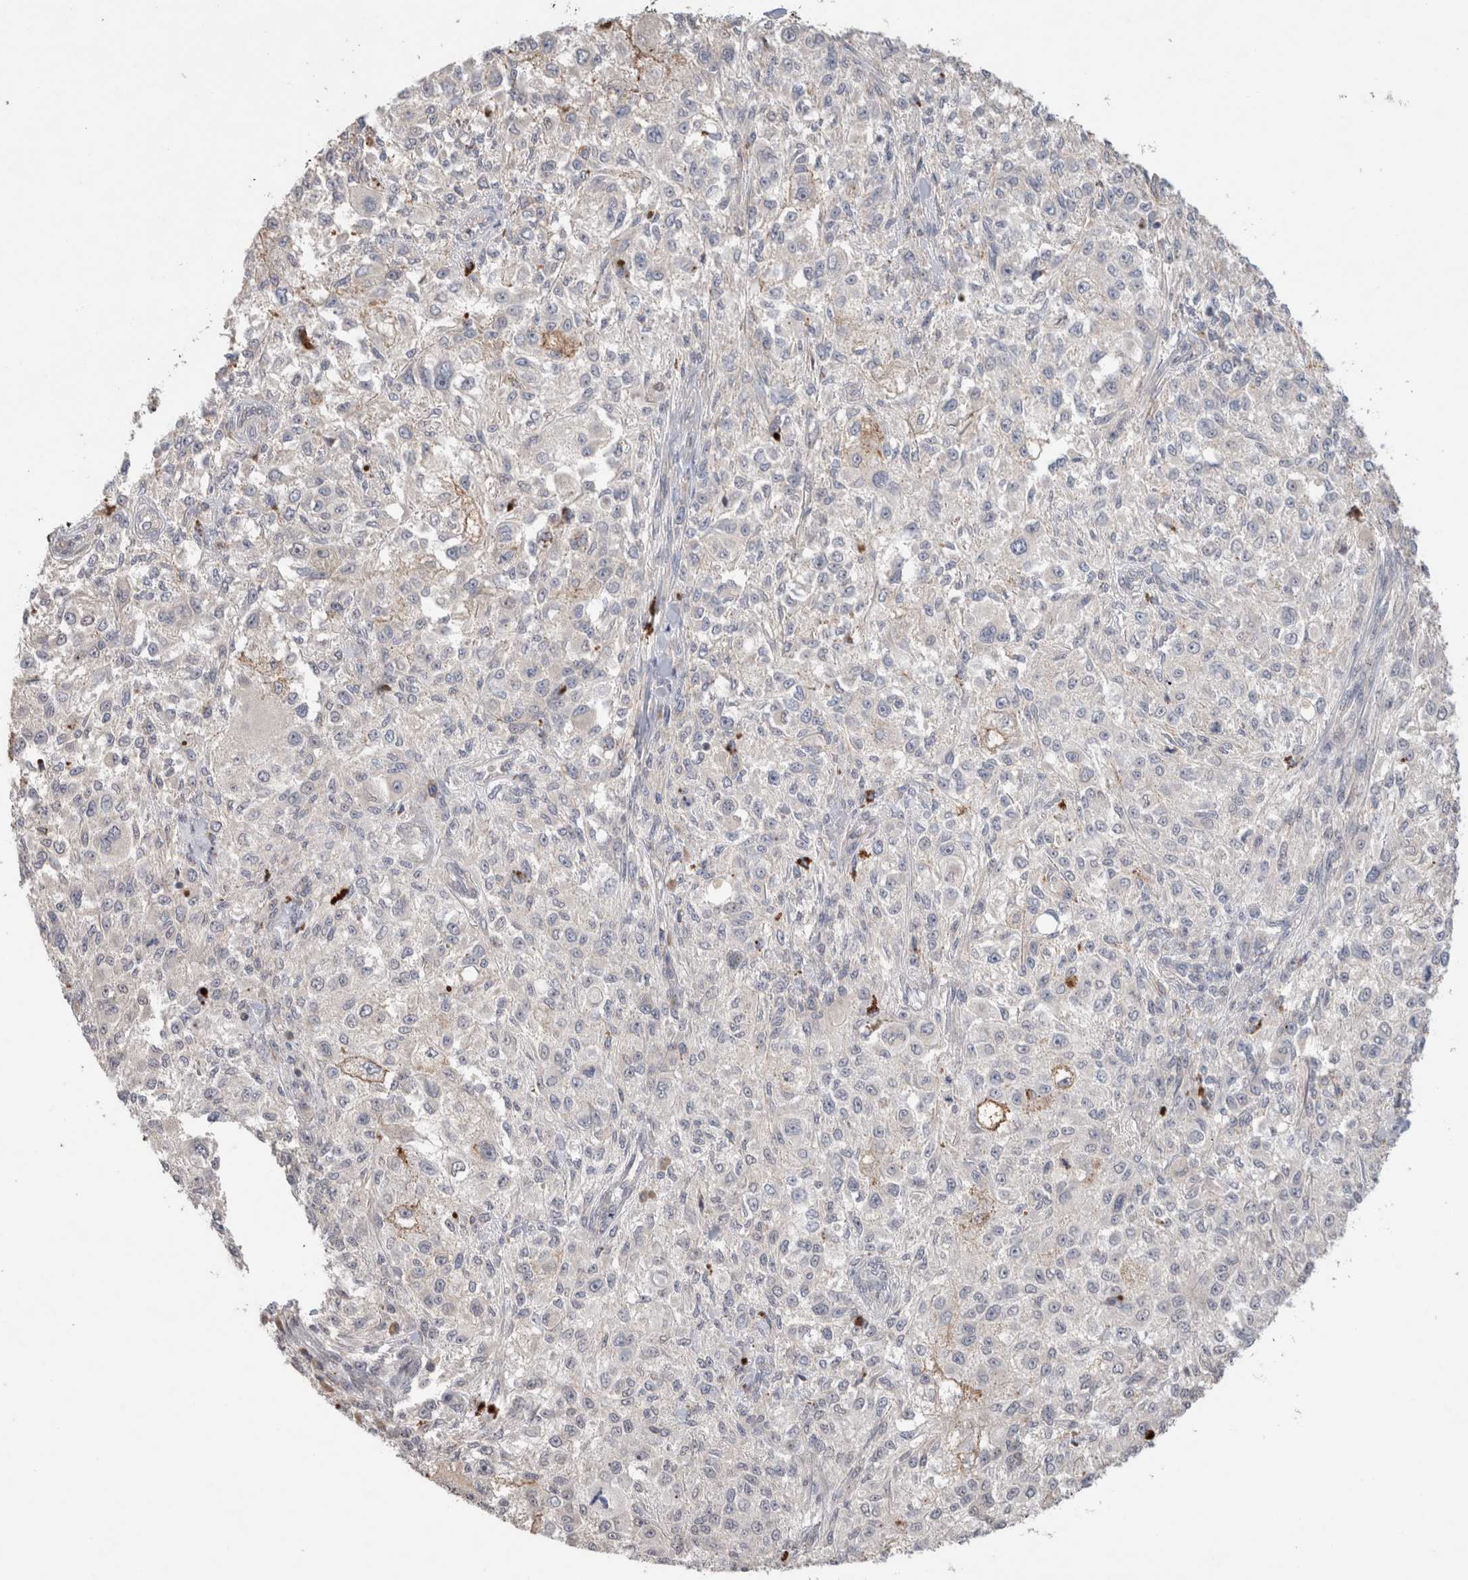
{"staining": {"intensity": "negative", "quantity": "none", "location": "none"}, "tissue": "melanoma", "cell_type": "Tumor cells", "image_type": "cancer", "snomed": [{"axis": "morphology", "description": "Necrosis, NOS"}, {"axis": "morphology", "description": "Malignant melanoma, NOS"}, {"axis": "topography", "description": "Skin"}], "caption": "Tumor cells show no significant positivity in melanoma. The staining was performed using DAB (3,3'-diaminobenzidine) to visualize the protein expression in brown, while the nuclei were stained in blue with hematoxylin (Magnification: 20x).", "gene": "SYDE2", "patient": {"sex": "female", "age": 87}}